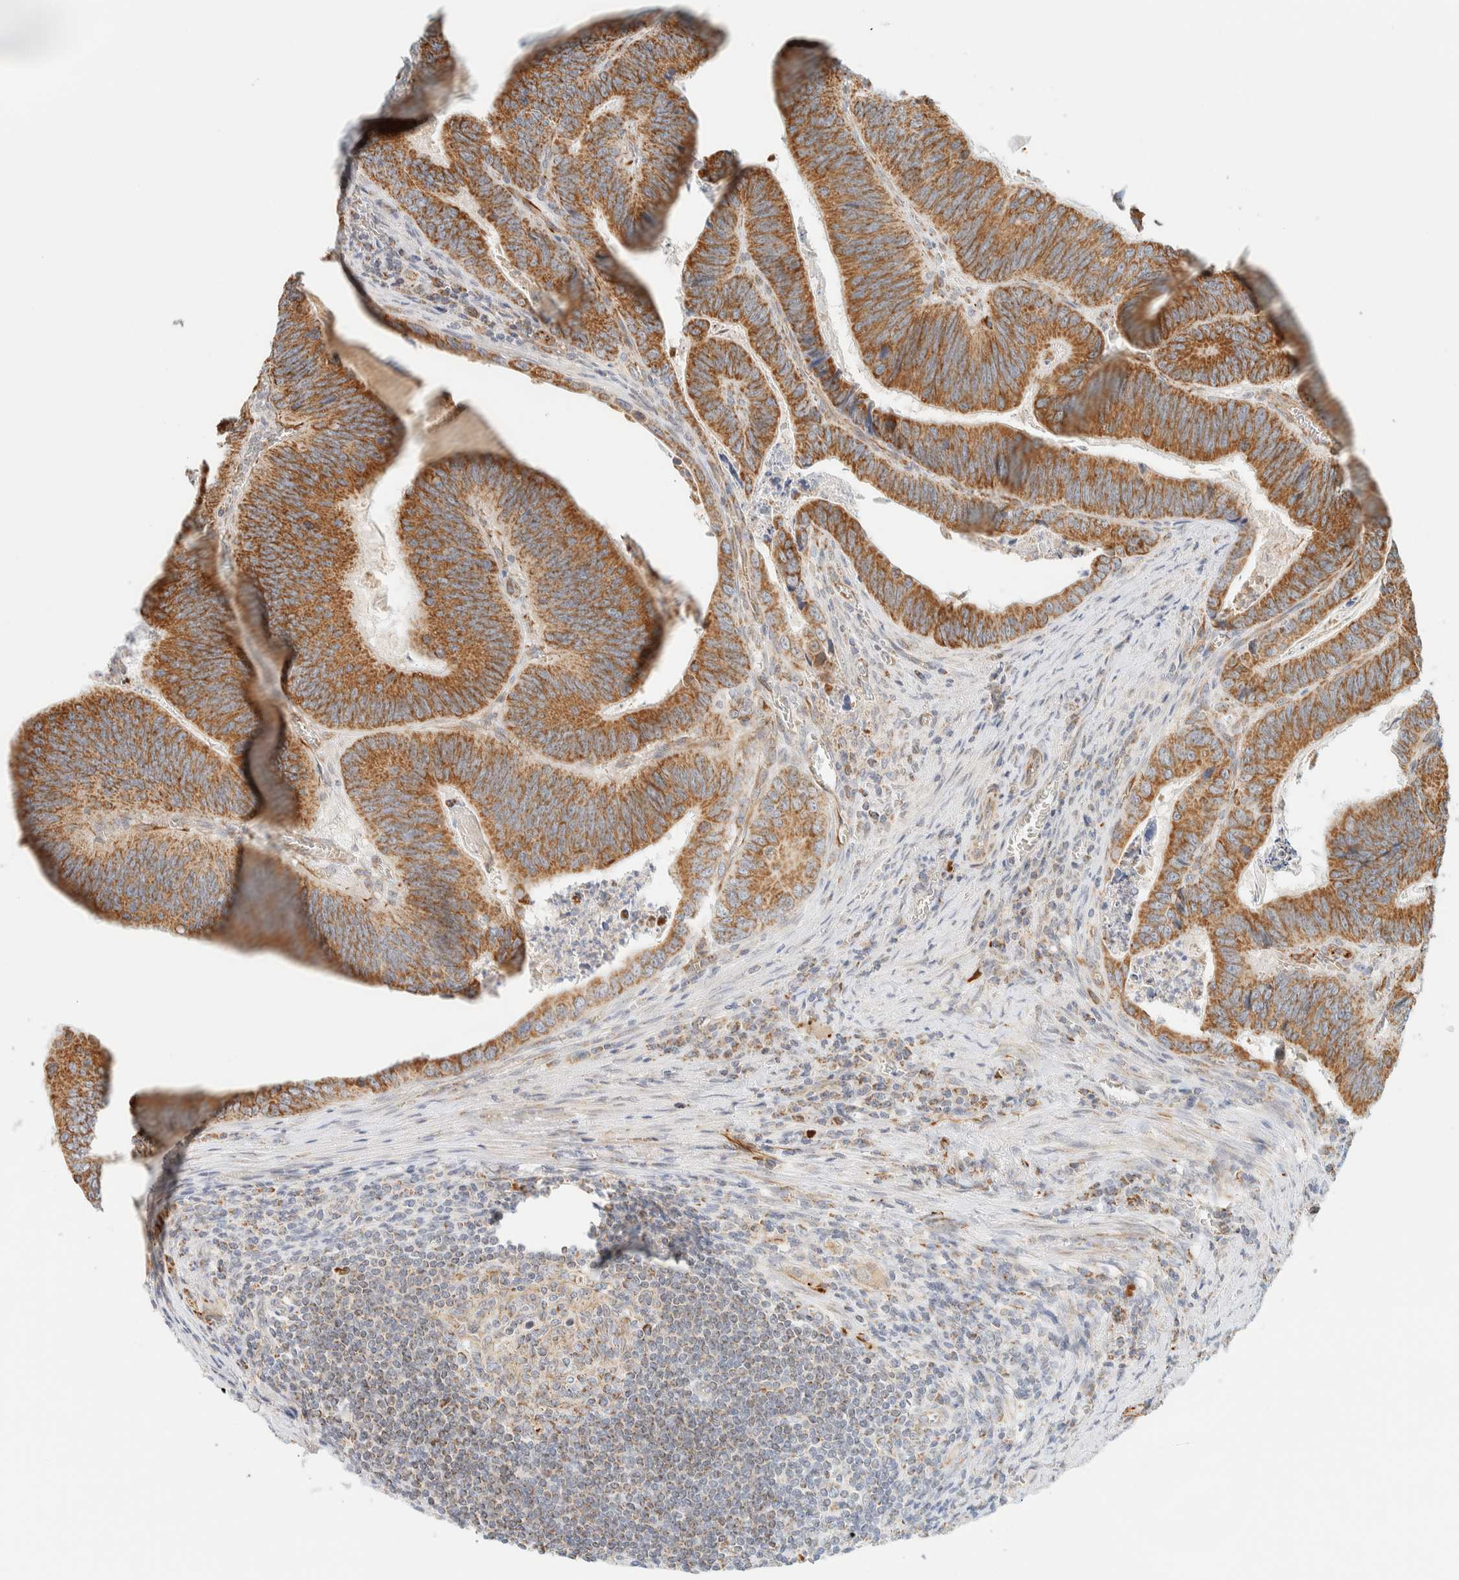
{"staining": {"intensity": "moderate", "quantity": ">75%", "location": "cytoplasmic/membranous"}, "tissue": "colorectal cancer", "cell_type": "Tumor cells", "image_type": "cancer", "snomed": [{"axis": "morphology", "description": "Inflammation, NOS"}, {"axis": "morphology", "description": "Adenocarcinoma, NOS"}, {"axis": "topography", "description": "Colon"}], "caption": "DAB immunohistochemical staining of colorectal cancer exhibits moderate cytoplasmic/membranous protein positivity in about >75% of tumor cells.", "gene": "KIFAP3", "patient": {"sex": "male", "age": 72}}